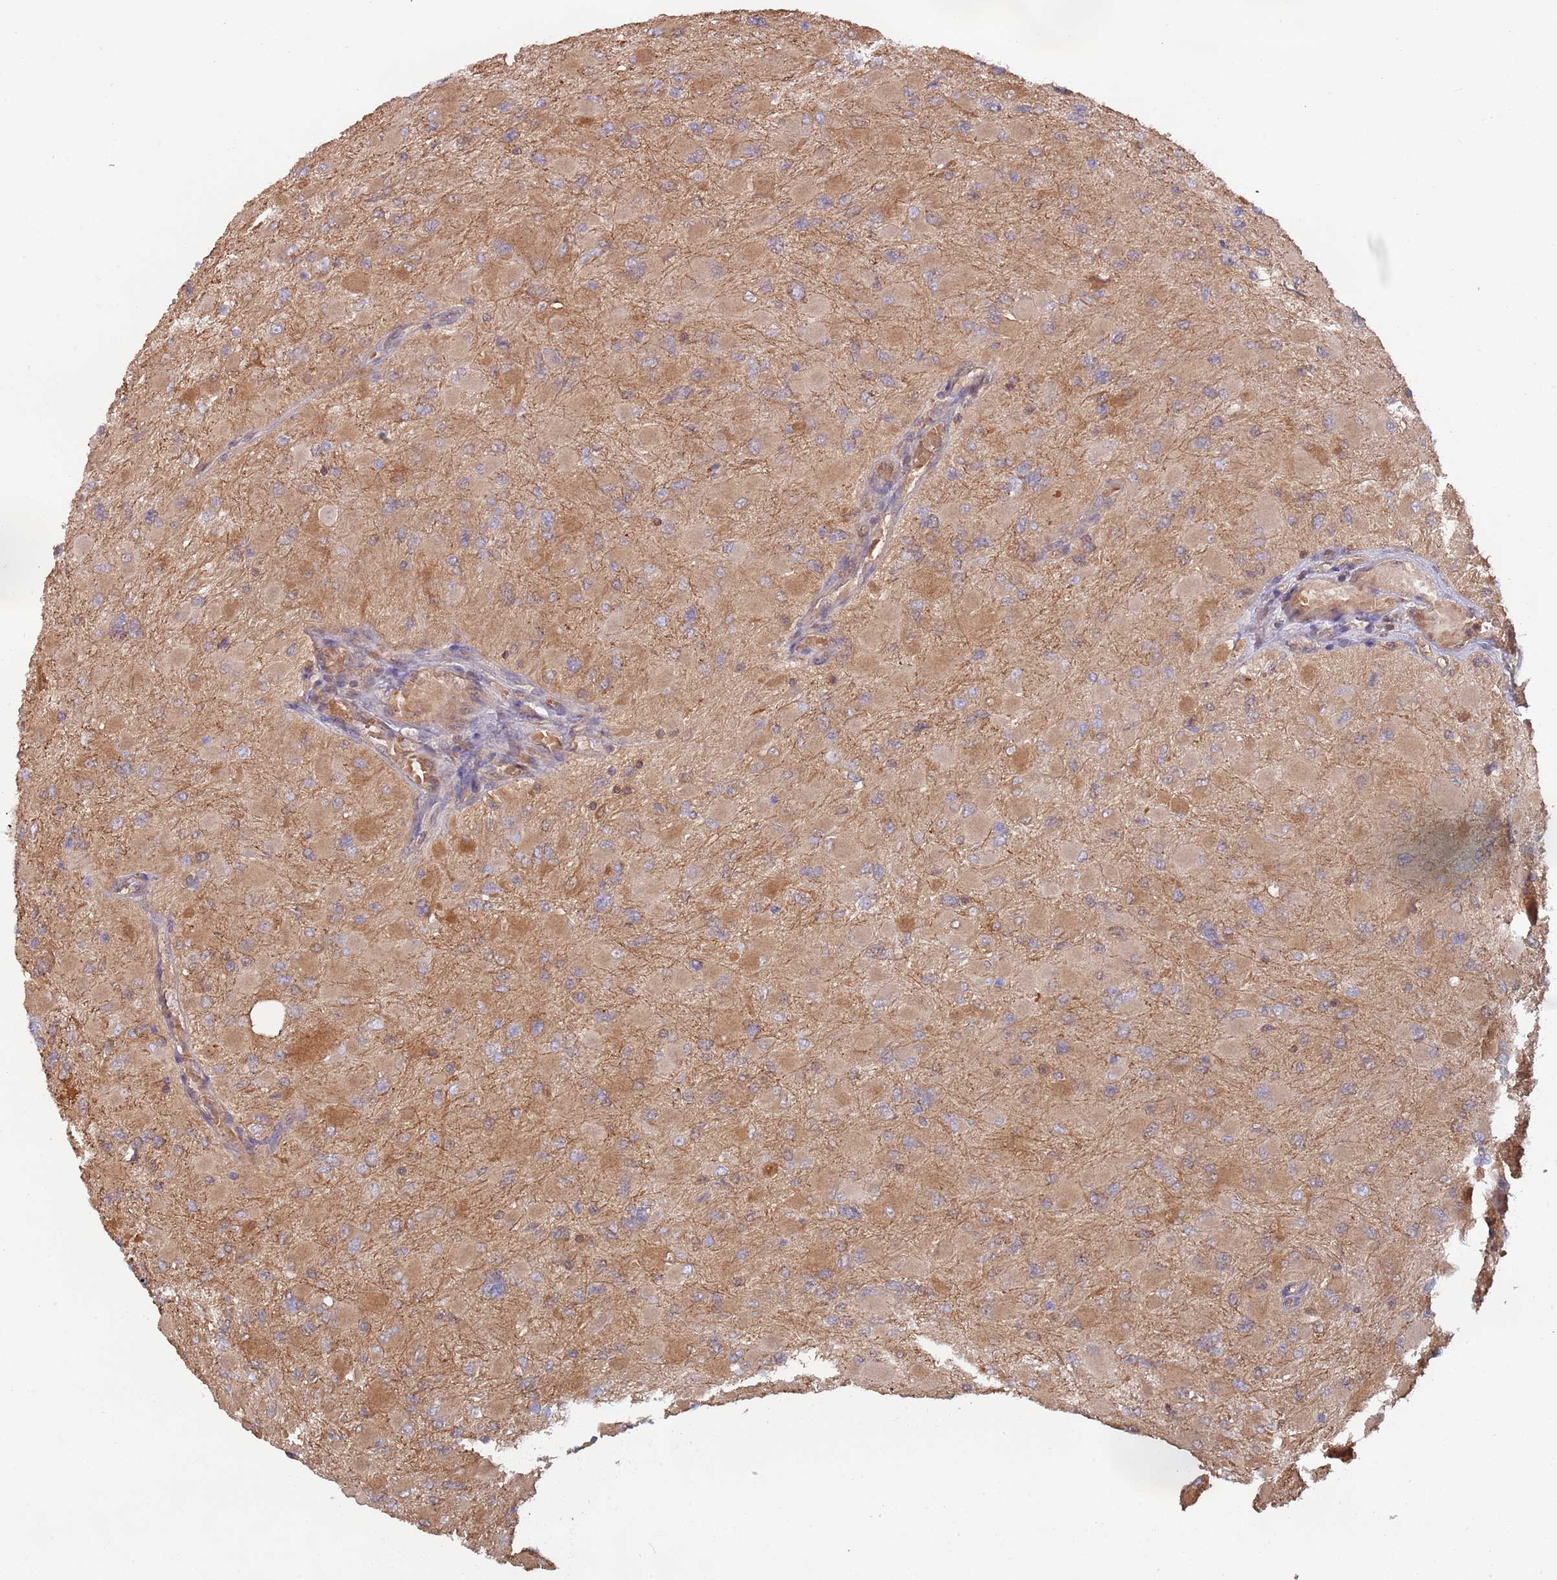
{"staining": {"intensity": "moderate", "quantity": ">75%", "location": "cytoplasmic/membranous"}, "tissue": "glioma", "cell_type": "Tumor cells", "image_type": "cancer", "snomed": [{"axis": "morphology", "description": "Glioma, malignant, High grade"}, {"axis": "topography", "description": "Cerebral cortex"}], "caption": "Glioma stained for a protein shows moderate cytoplasmic/membranous positivity in tumor cells.", "gene": "GSDMD", "patient": {"sex": "female", "age": 36}}